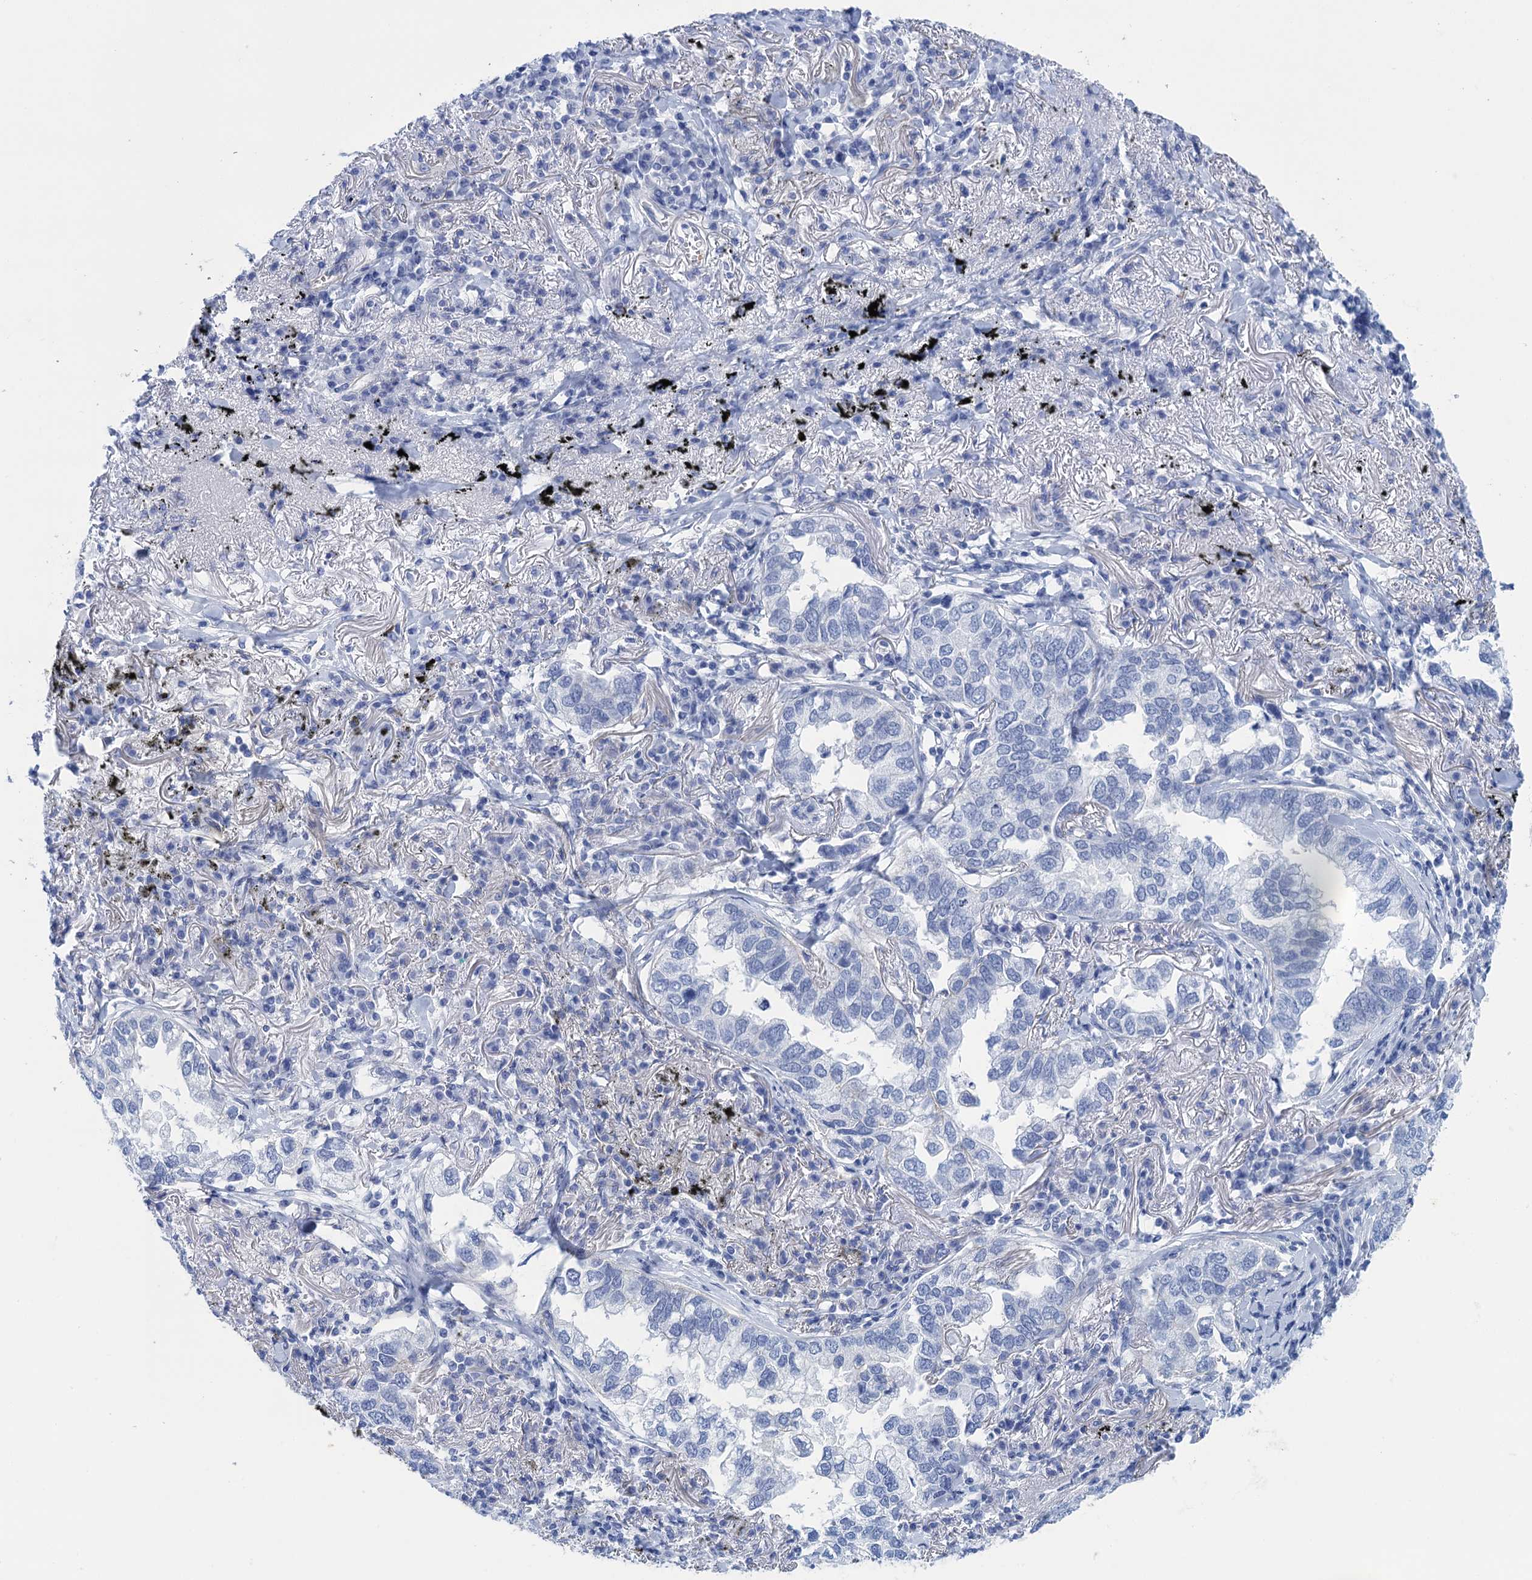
{"staining": {"intensity": "negative", "quantity": "none", "location": "none"}, "tissue": "lung cancer", "cell_type": "Tumor cells", "image_type": "cancer", "snomed": [{"axis": "morphology", "description": "Adenocarcinoma, NOS"}, {"axis": "topography", "description": "Lung"}], "caption": "Micrograph shows no protein expression in tumor cells of adenocarcinoma (lung) tissue.", "gene": "CALML5", "patient": {"sex": "male", "age": 65}}